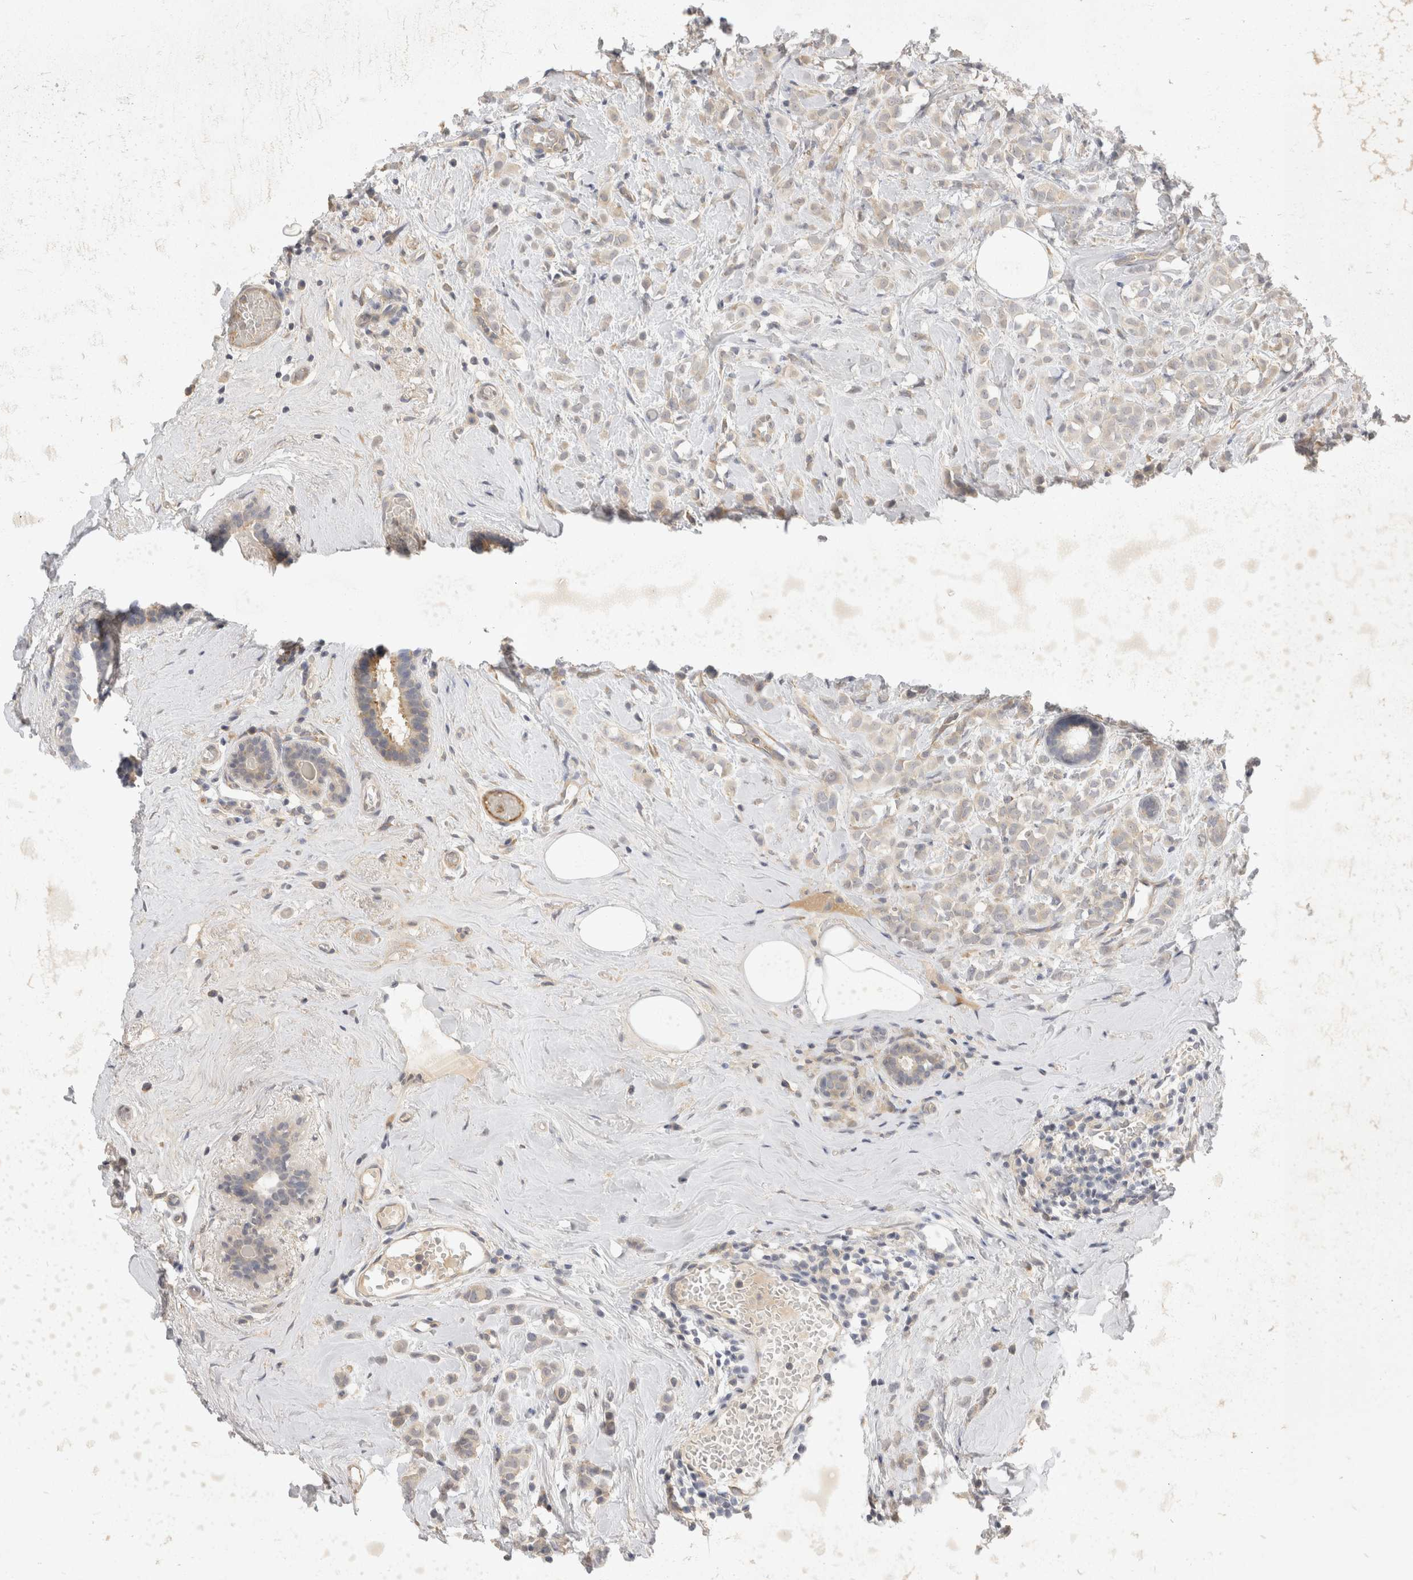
{"staining": {"intensity": "weak", "quantity": "<25%", "location": "cytoplasmic/membranous"}, "tissue": "breast cancer", "cell_type": "Tumor cells", "image_type": "cancer", "snomed": [{"axis": "morphology", "description": "Lobular carcinoma"}, {"axis": "topography", "description": "Breast"}], "caption": "Immunohistochemistry micrograph of human breast cancer (lobular carcinoma) stained for a protein (brown), which exhibits no positivity in tumor cells.", "gene": "EIF4G3", "patient": {"sex": "female", "age": 47}}